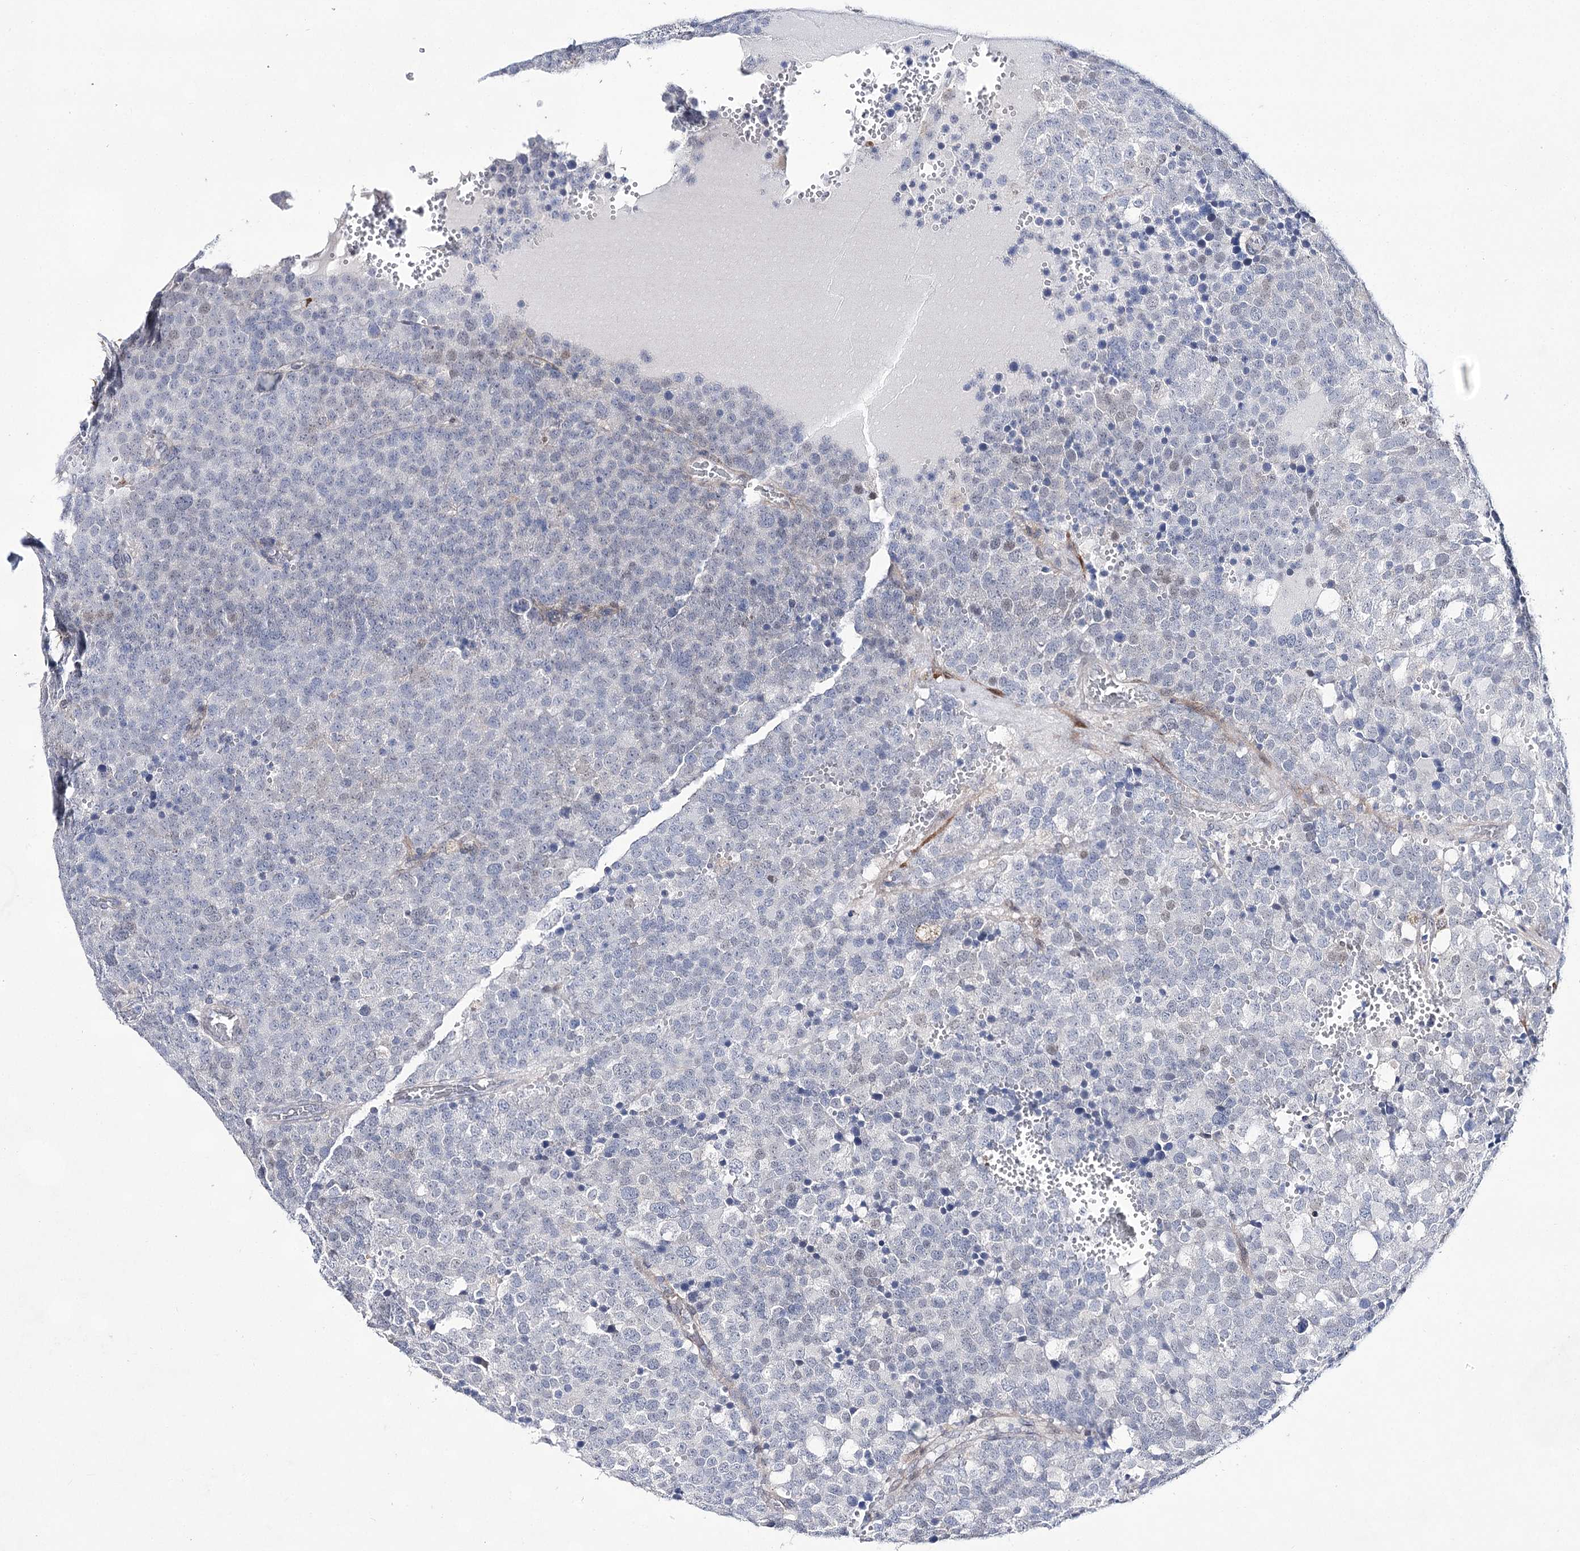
{"staining": {"intensity": "negative", "quantity": "none", "location": "none"}, "tissue": "testis cancer", "cell_type": "Tumor cells", "image_type": "cancer", "snomed": [{"axis": "morphology", "description": "Seminoma, NOS"}, {"axis": "topography", "description": "Testis"}], "caption": "Seminoma (testis) was stained to show a protein in brown. There is no significant positivity in tumor cells.", "gene": "UGDH", "patient": {"sex": "male", "age": 71}}